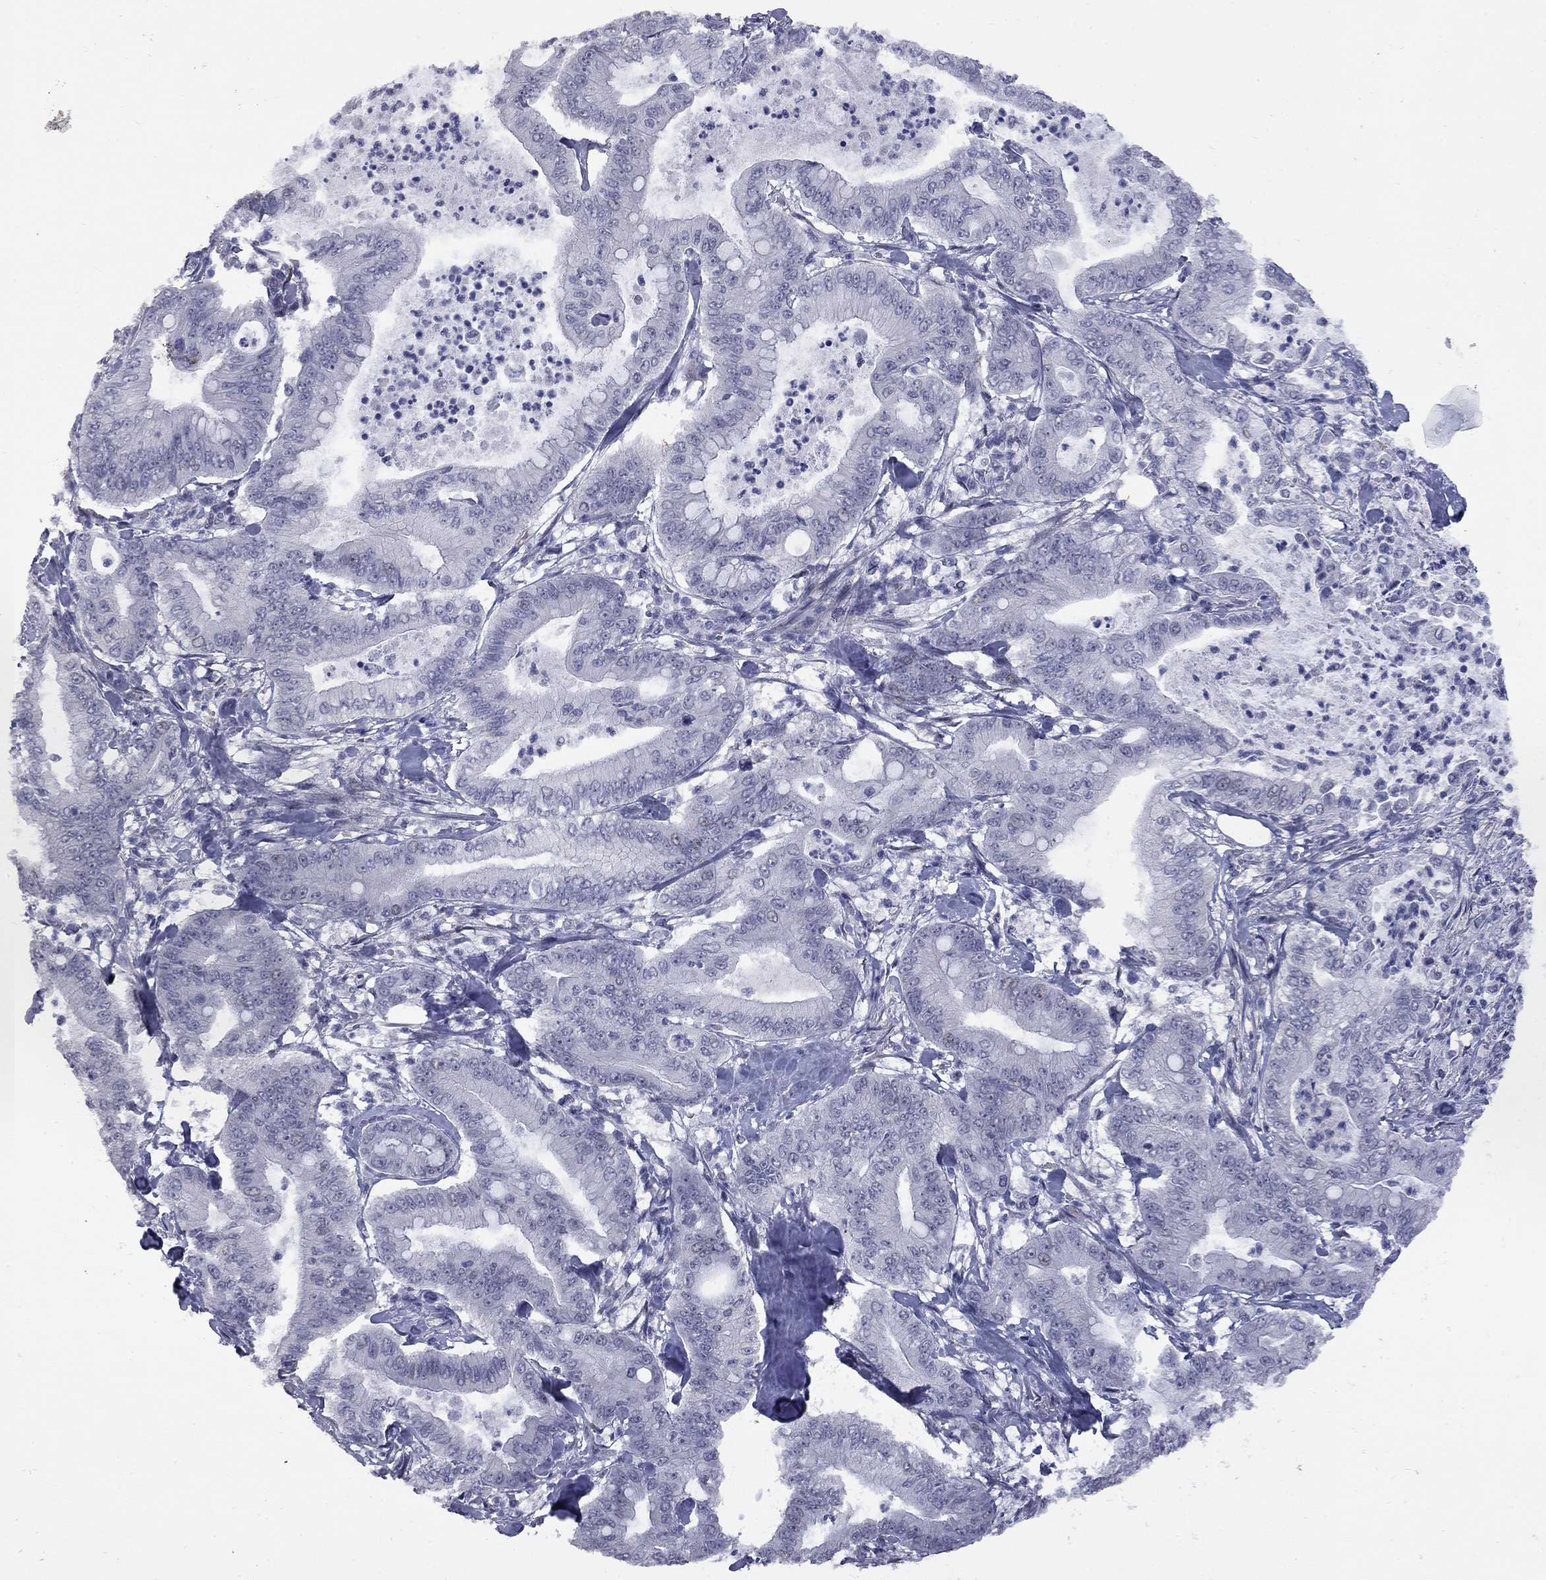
{"staining": {"intensity": "negative", "quantity": "none", "location": "none"}, "tissue": "pancreatic cancer", "cell_type": "Tumor cells", "image_type": "cancer", "snomed": [{"axis": "morphology", "description": "Adenocarcinoma, NOS"}, {"axis": "topography", "description": "Pancreas"}], "caption": "IHC image of neoplastic tissue: human pancreatic cancer (adenocarcinoma) stained with DAB (3,3'-diaminobenzidine) demonstrates no significant protein expression in tumor cells. (DAB IHC, high magnification).", "gene": "ZNF154", "patient": {"sex": "male", "age": 71}}